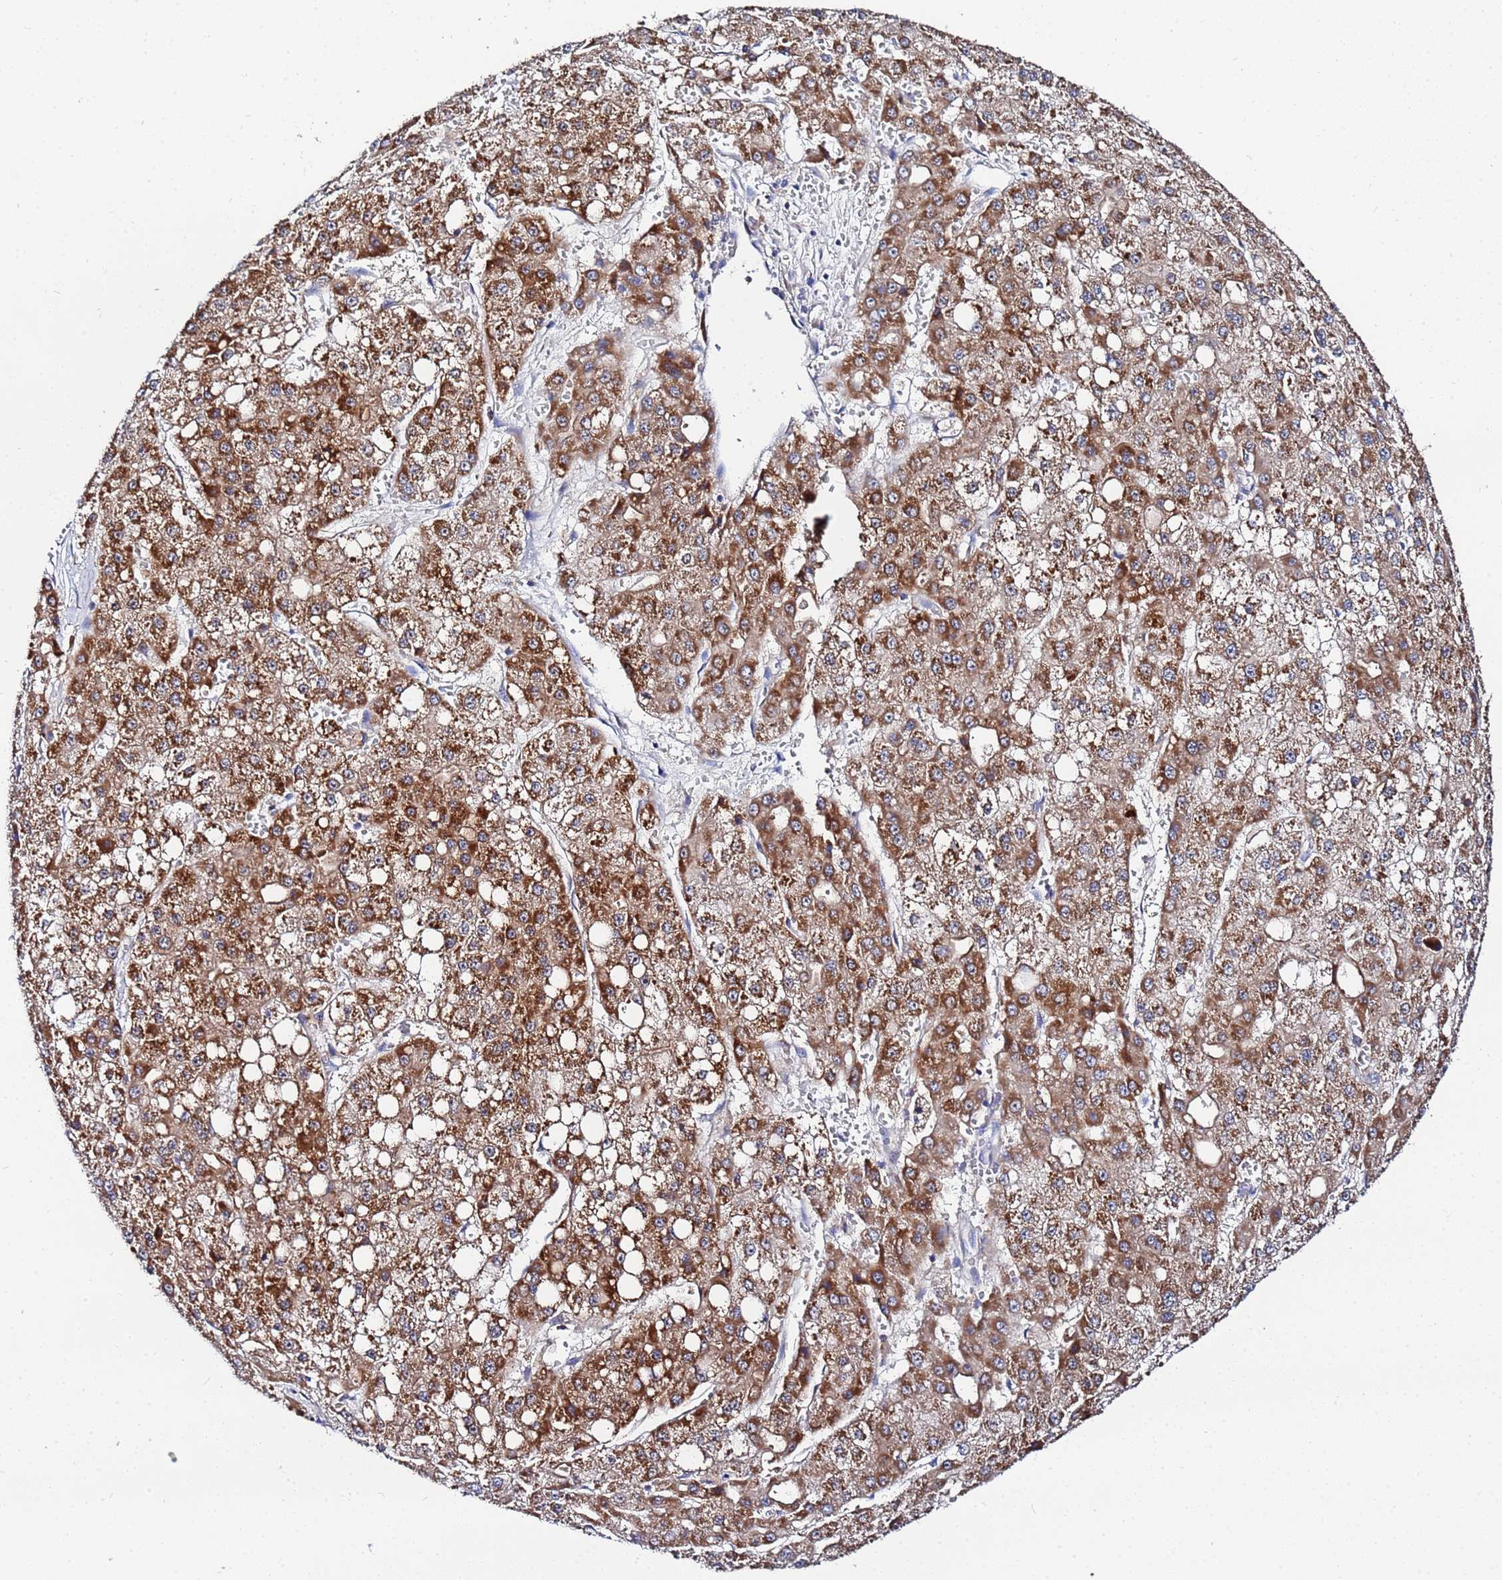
{"staining": {"intensity": "strong", "quantity": ">75%", "location": "cytoplasmic/membranous"}, "tissue": "liver cancer", "cell_type": "Tumor cells", "image_type": "cancer", "snomed": [{"axis": "morphology", "description": "Carcinoma, Hepatocellular, NOS"}, {"axis": "topography", "description": "Liver"}], "caption": "Human hepatocellular carcinoma (liver) stained for a protein (brown) displays strong cytoplasmic/membranous positive expression in approximately >75% of tumor cells.", "gene": "FAHD2A", "patient": {"sex": "male", "age": 47}}